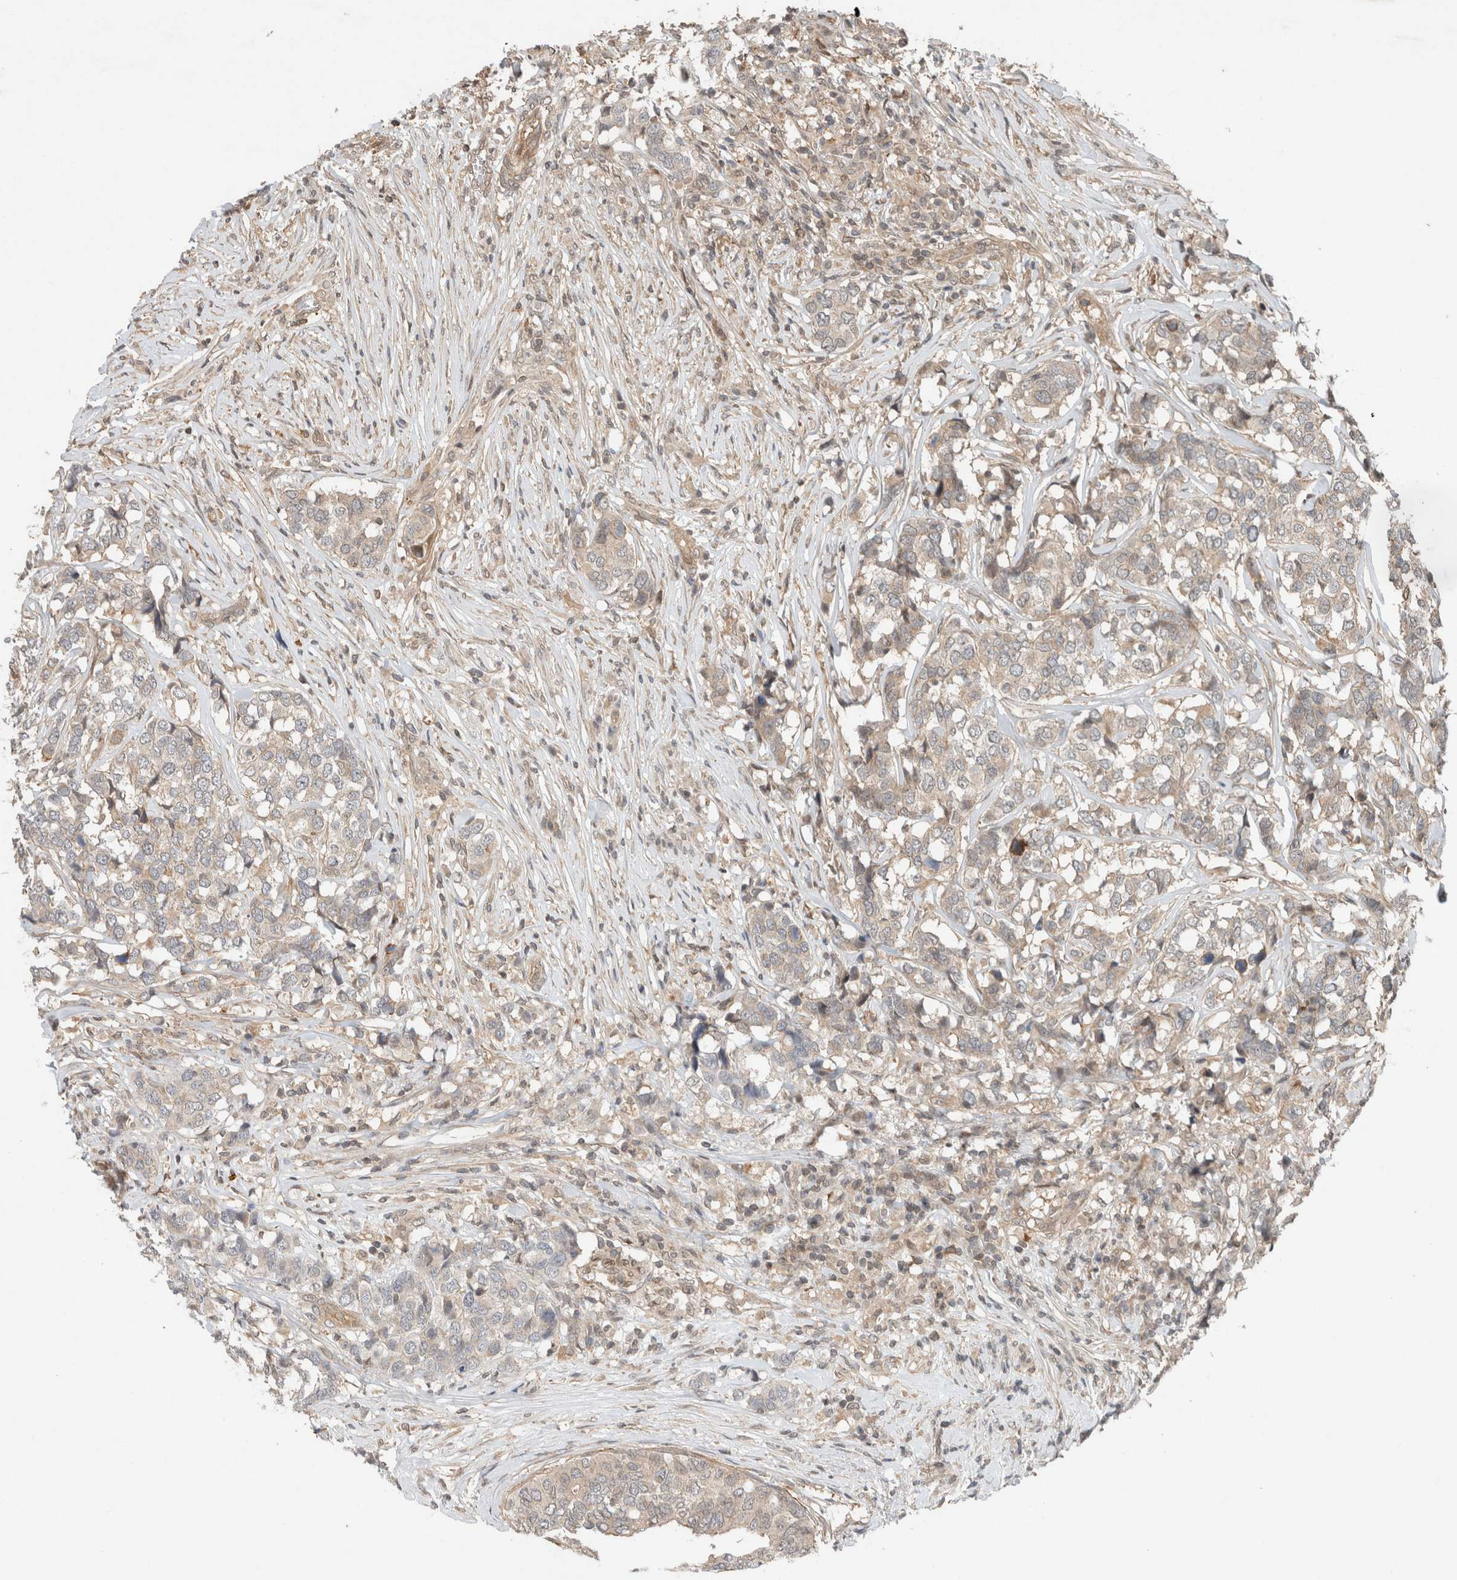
{"staining": {"intensity": "weak", "quantity": "<25%", "location": "cytoplasmic/membranous"}, "tissue": "breast cancer", "cell_type": "Tumor cells", "image_type": "cancer", "snomed": [{"axis": "morphology", "description": "Lobular carcinoma"}, {"axis": "topography", "description": "Breast"}], "caption": "High power microscopy micrograph of an IHC image of lobular carcinoma (breast), revealing no significant positivity in tumor cells.", "gene": "CAAP1", "patient": {"sex": "female", "age": 59}}